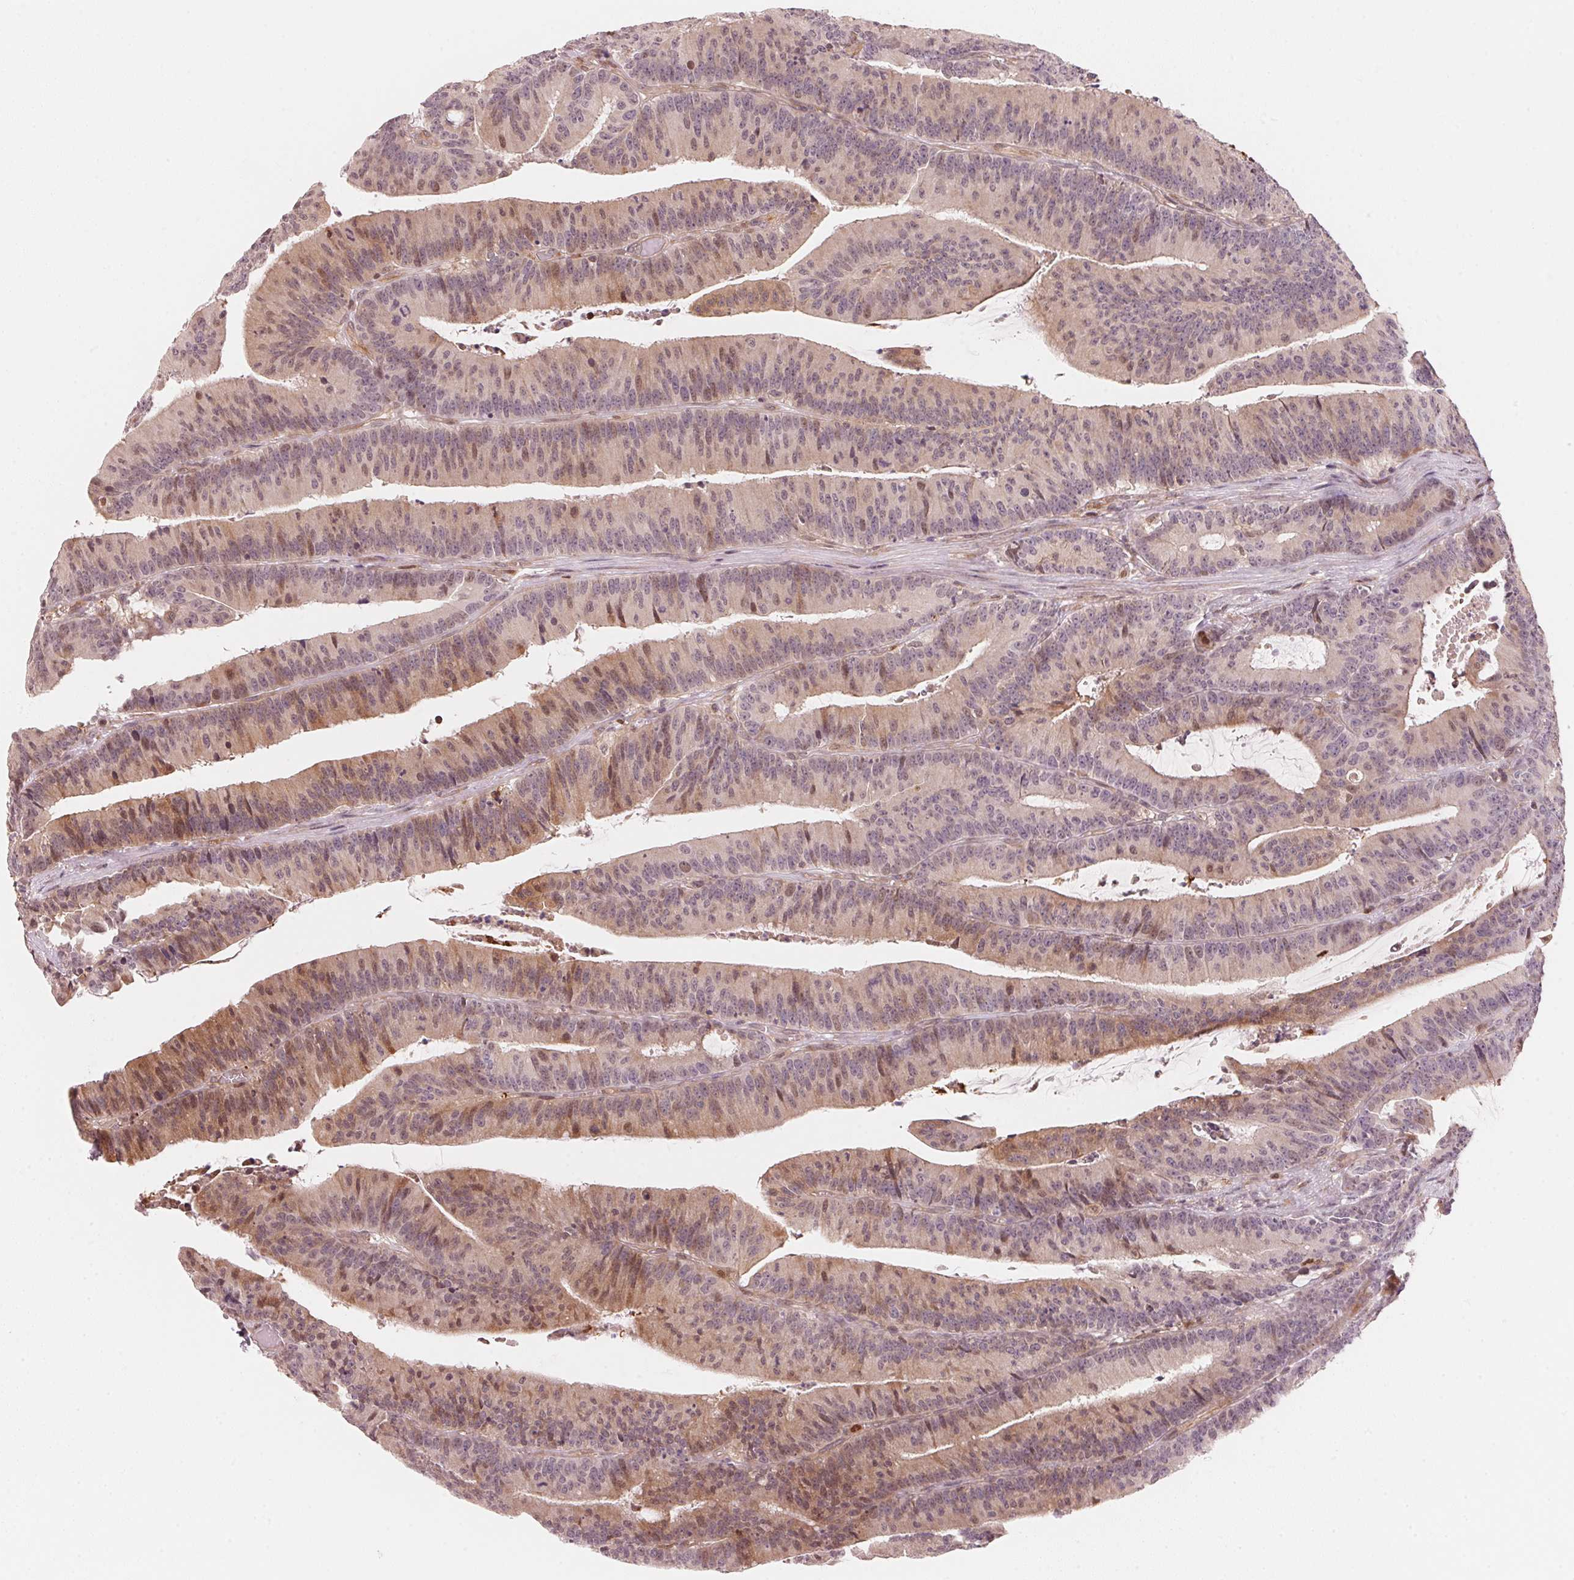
{"staining": {"intensity": "moderate", "quantity": "25%-75%", "location": "cytoplasmic/membranous,nuclear"}, "tissue": "colorectal cancer", "cell_type": "Tumor cells", "image_type": "cancer", "snomed": [{"axis": "morphology", "description": "Adenocarcinoma, NOS"}, {"axis": "topography", "description": "Colon"}], "caption": "Brown immunohistochemical staining in human colorectal cancer reveals moderate cytoplasmic/membranous and nuclear expression in approximately 25%-75% of tumor cells. (Brightfield microscopy of DAB IHC at high magnification).", "gene": "PRKN", "patient": {"sex": "female", "age": 78}}